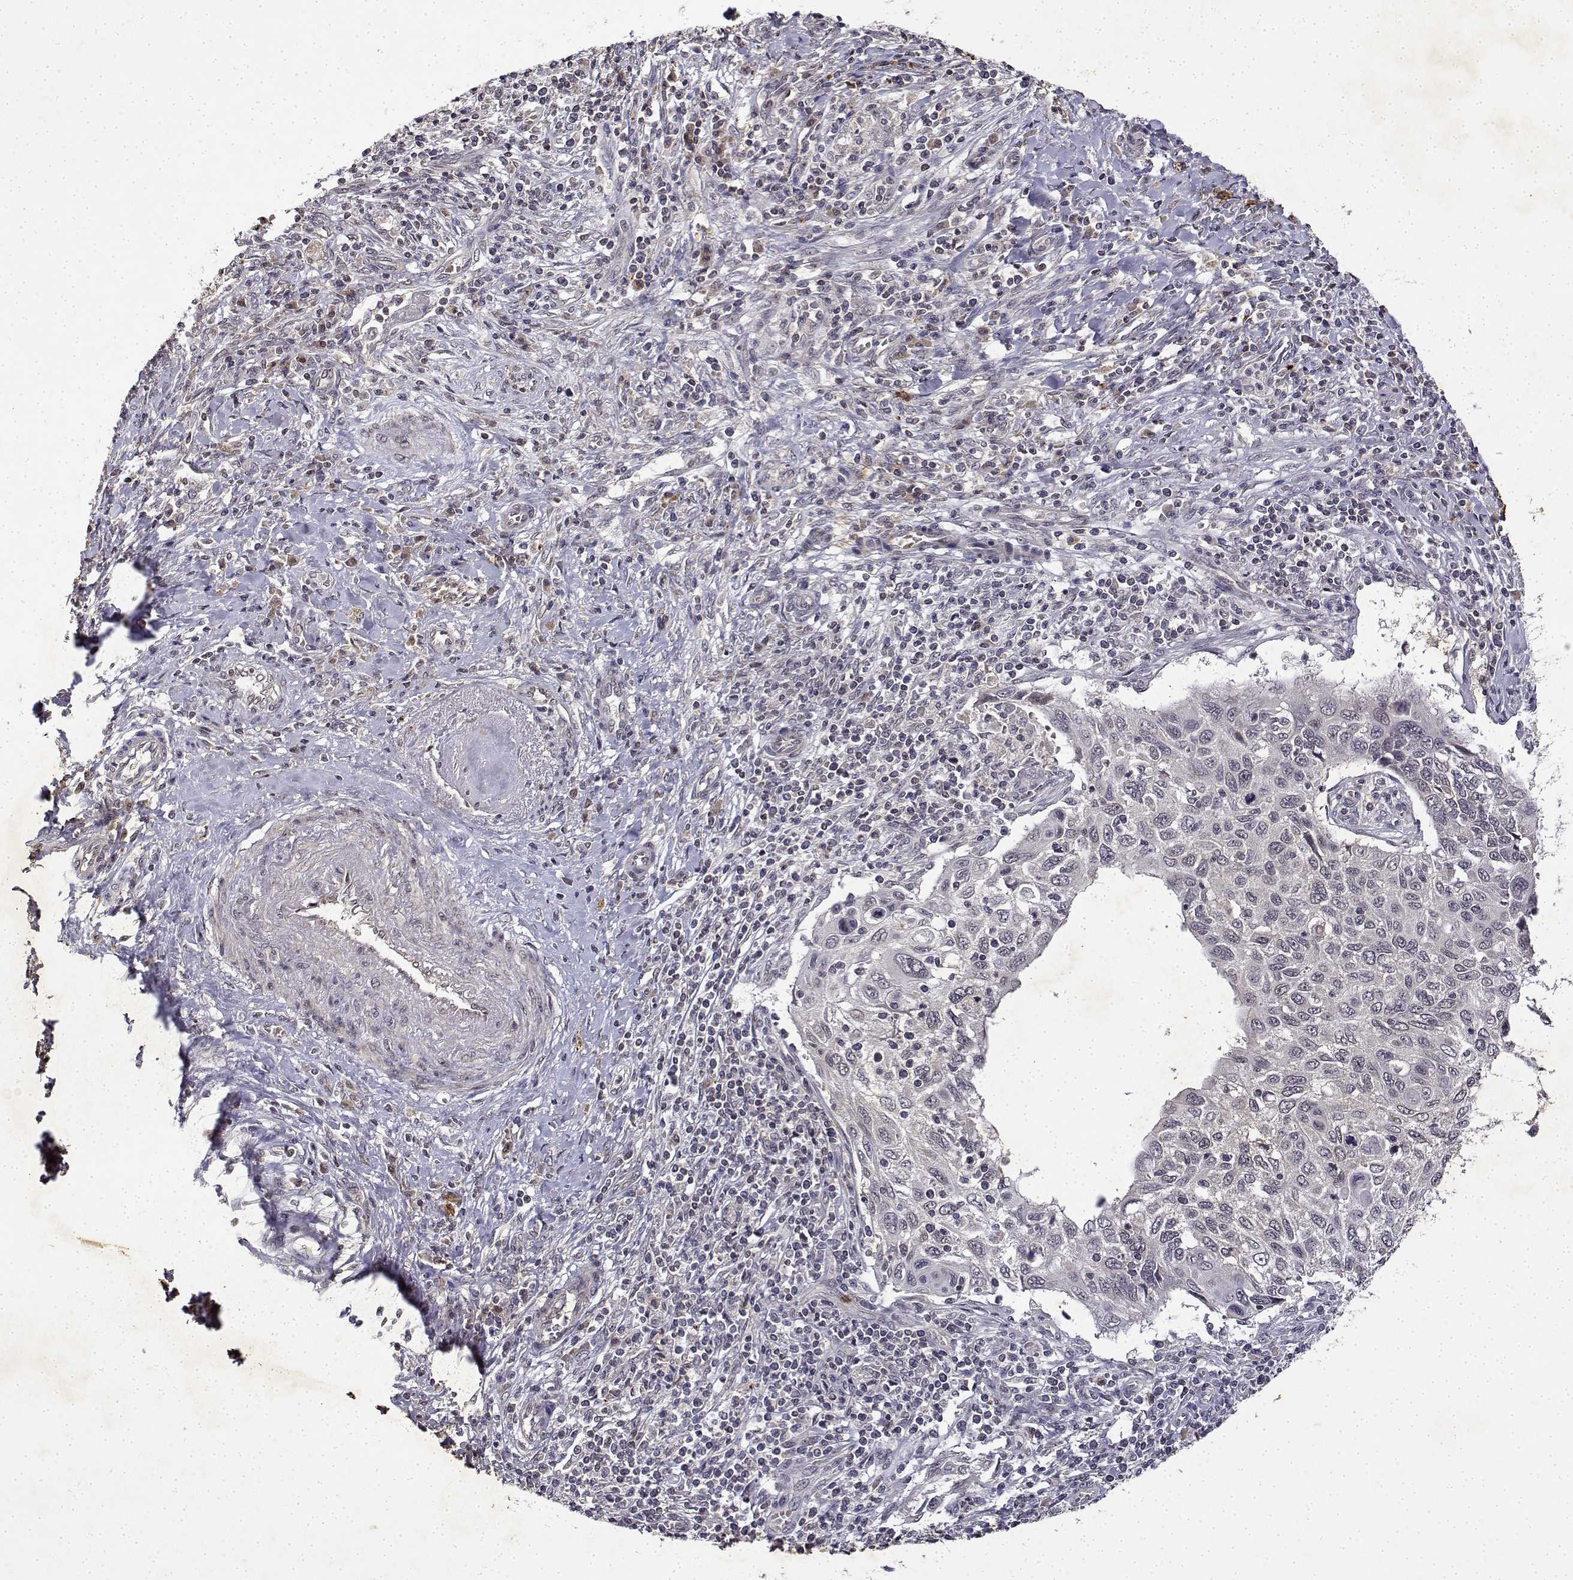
{"staining": {"intensity": "negative", "quantity": "none", "location": "none"}, "tissue": "cervical cancer", "cell_type": "Tumor cells", "image_type": "cancer", "snomed": [{"axis": "morphology", "description": "Squamous cell carcinoma, NOS"}, {"axis": "topography", "description": "Cervix"}], "caption": "High power microscopy histopathology image of an immunohistochemistry (IHC) image of cervical cancer (squamous cell carcinoma), revealing no significant staining in tumor cells.", "gene": "BDNF", "patient": {"sex": "female", "age": 70}}